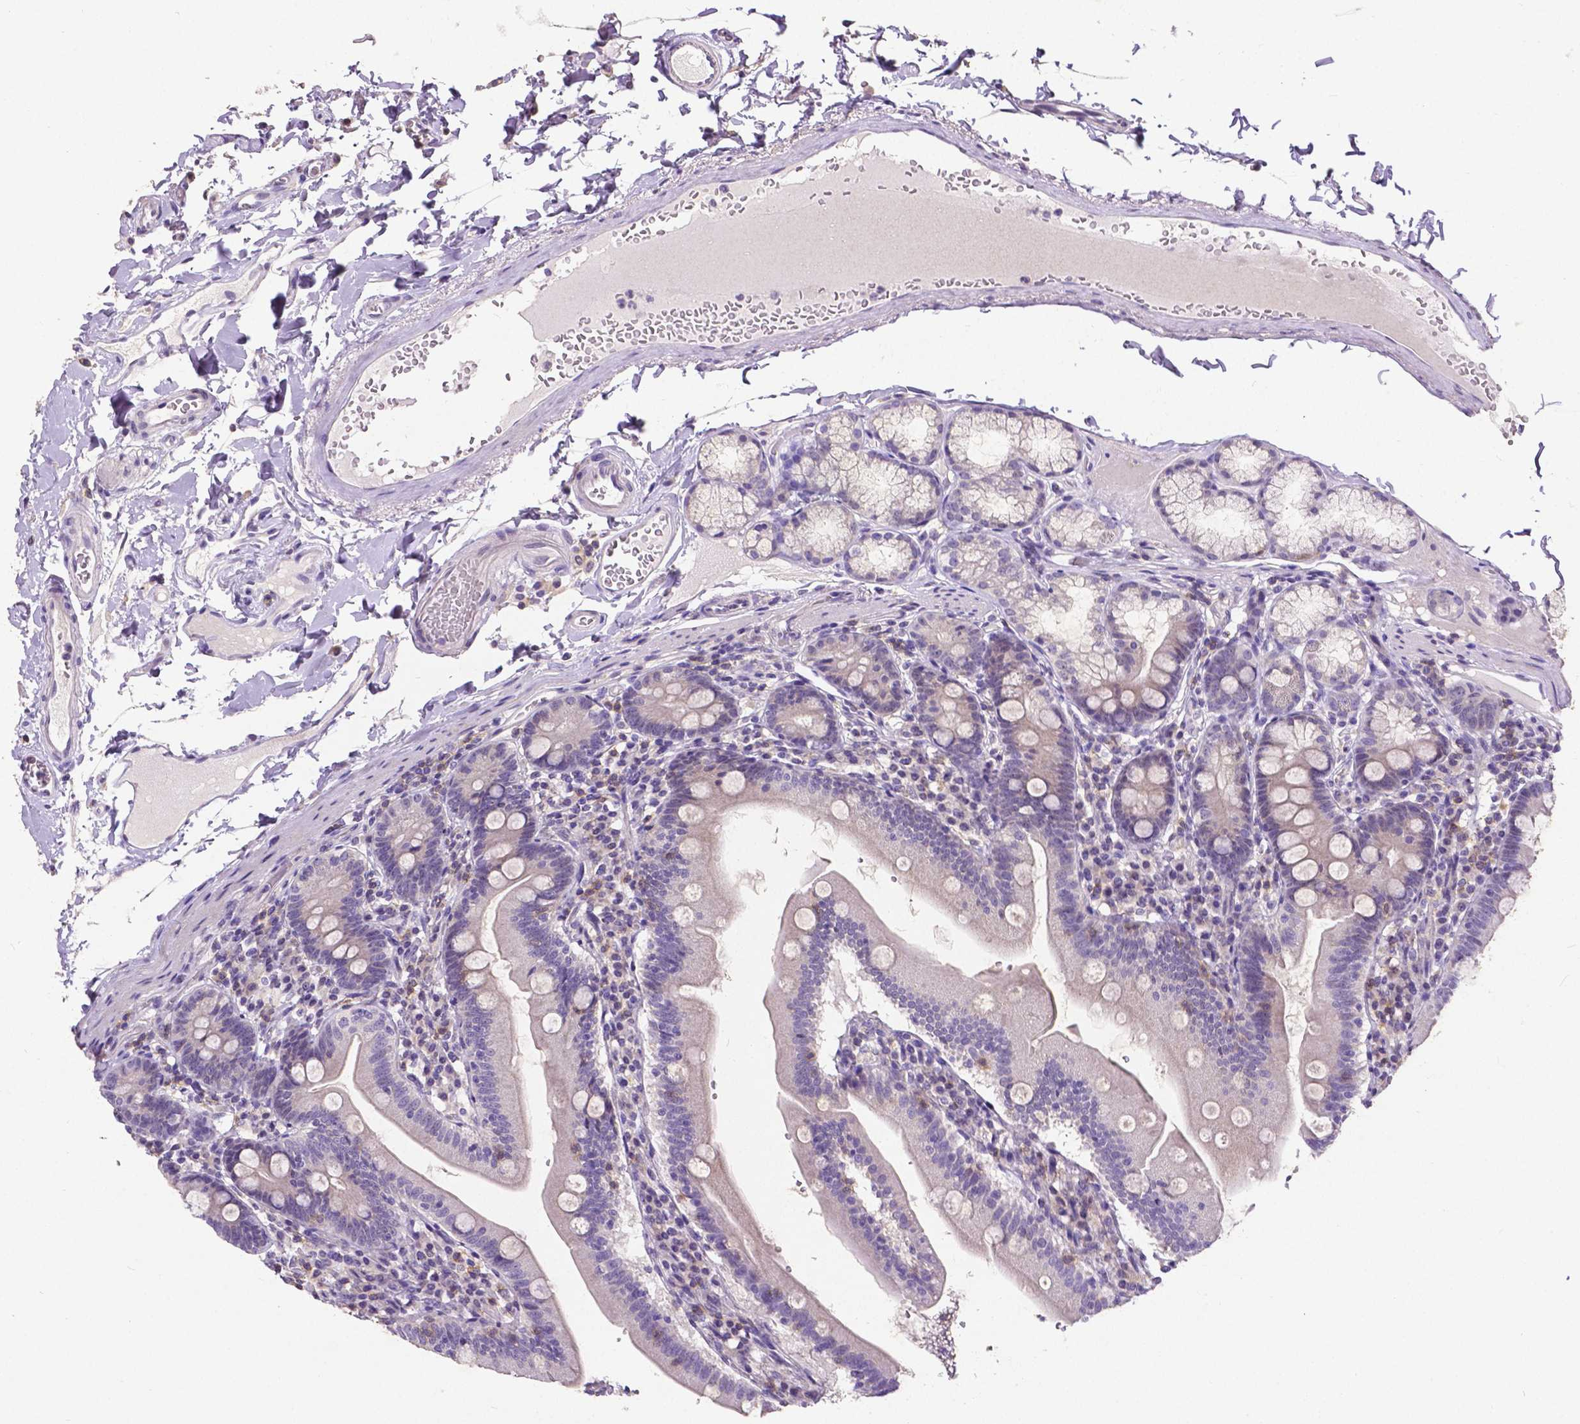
{"staining": {"intensity": "negative", "quantity": "none", "location": "none"}, "tissue": "duodenum", "cell_type": "Glandular cells", "image_type": "normal", "snomed": [{"axis": "morphology", "description": "Normal tissue, NOS"}, {"axis": "topography", "description": "Duodenum"}], "caption": "A micrograph of duodenum stained for a protein reveals no brown staining in glandular cells. (Brightfield microscopy of DAB immunohistochemistry (IHC) at high magnification).", "gene": "CD4", "patient": {"sex": "female", "age": 67}}